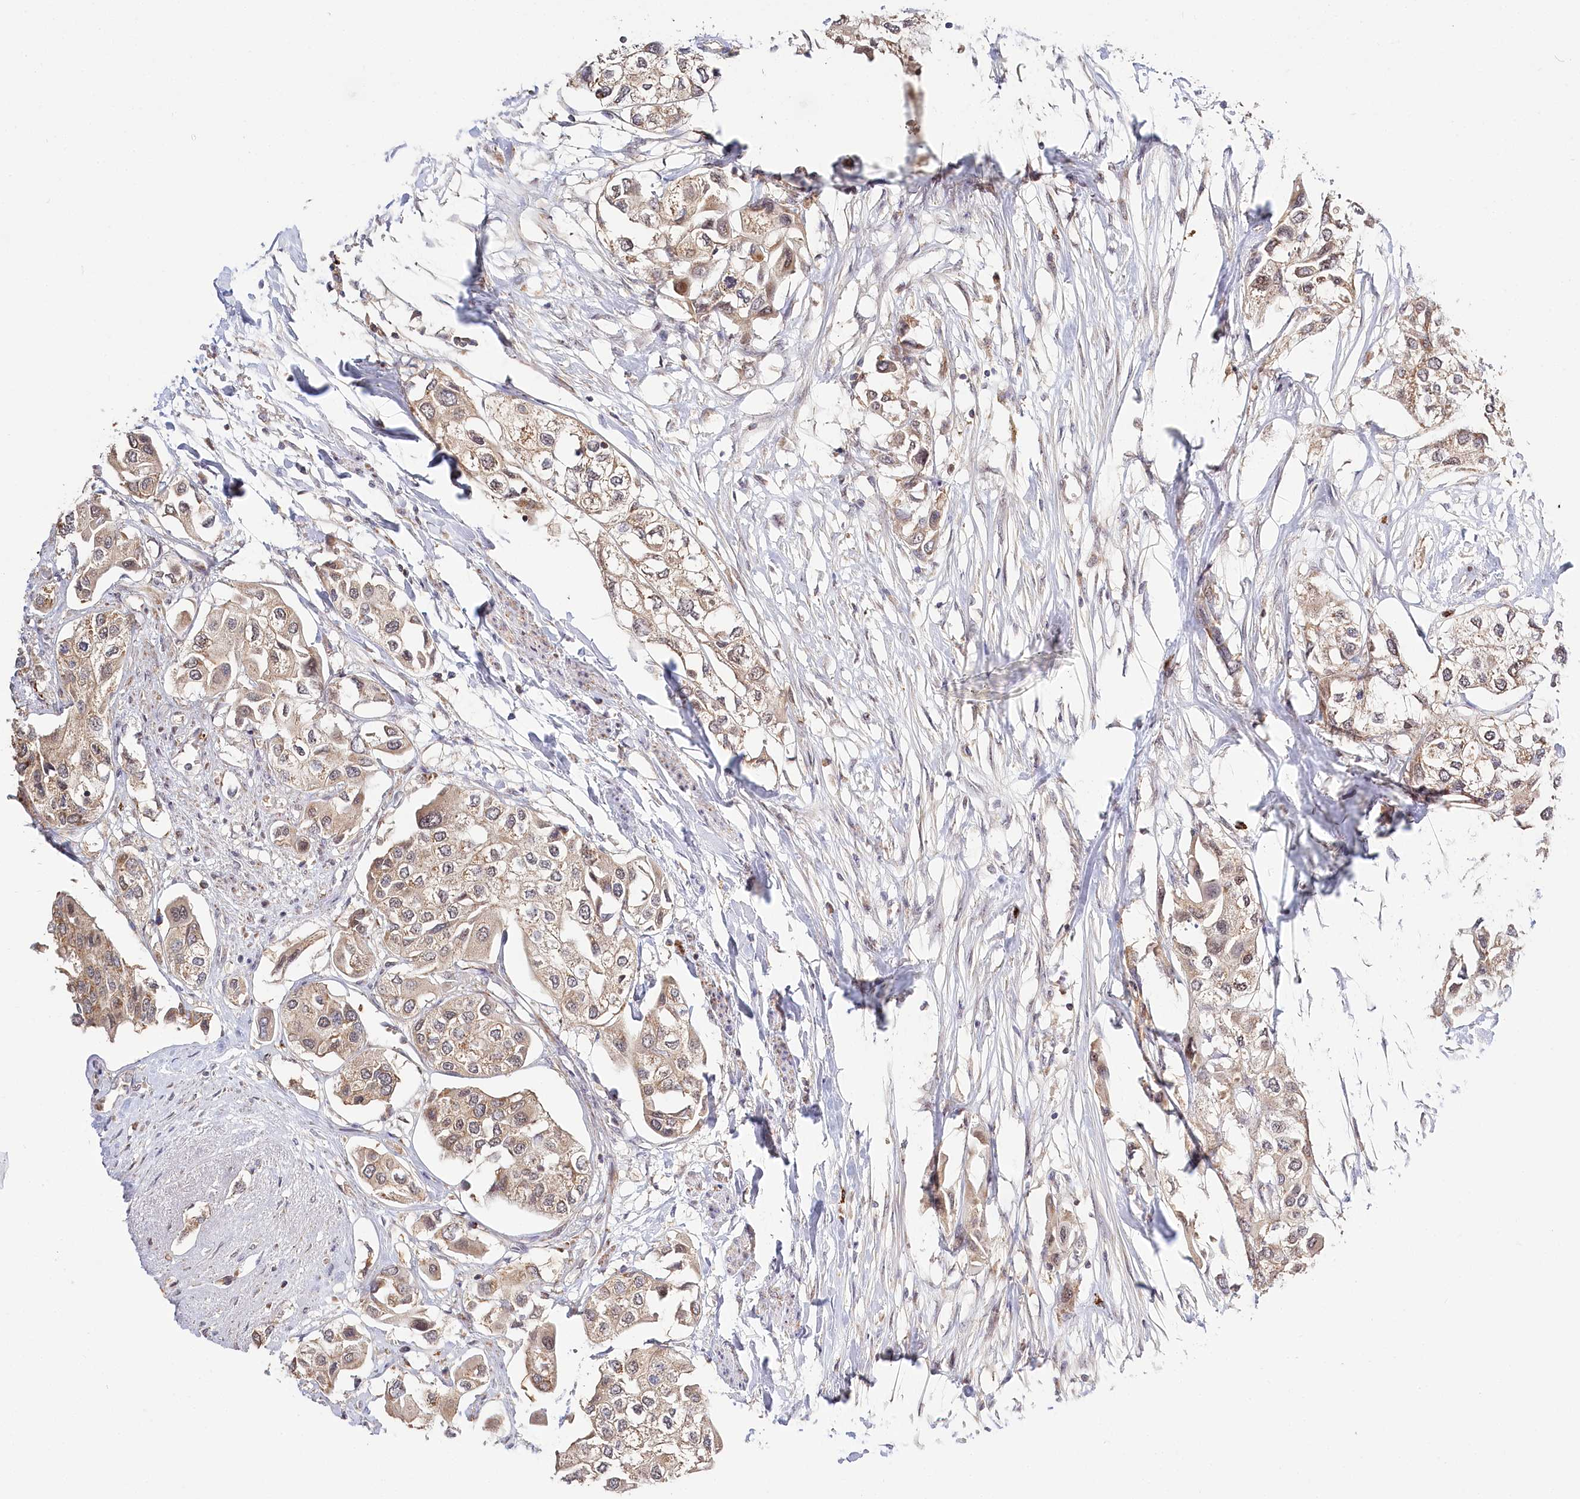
{"staining": {"intensity": "weak", "quantity": ">75%", "location": "cytoplasmic/membranous"}, "tissue": "urothelial cancer", "cell_type": "Tumor cells", "image_type": "cancer", "snomed": [{"axis": "morphology", "description": "Urothelial carcinoma, High grade"}, {"axis": "topography", "description": "Urinary bladder"}], "caption": "Protein staining shows weak cytoplasmic/membranous expression in approximately >75% of tumor cells in high-grade urothelial carcinoma. (Stains: DAB in brown, nuclei in blue, Microscopy: brightfield microscopy at high magnification).", "gene": "RTN4IP1", "patient": {"sex": "male", "age": 64}}